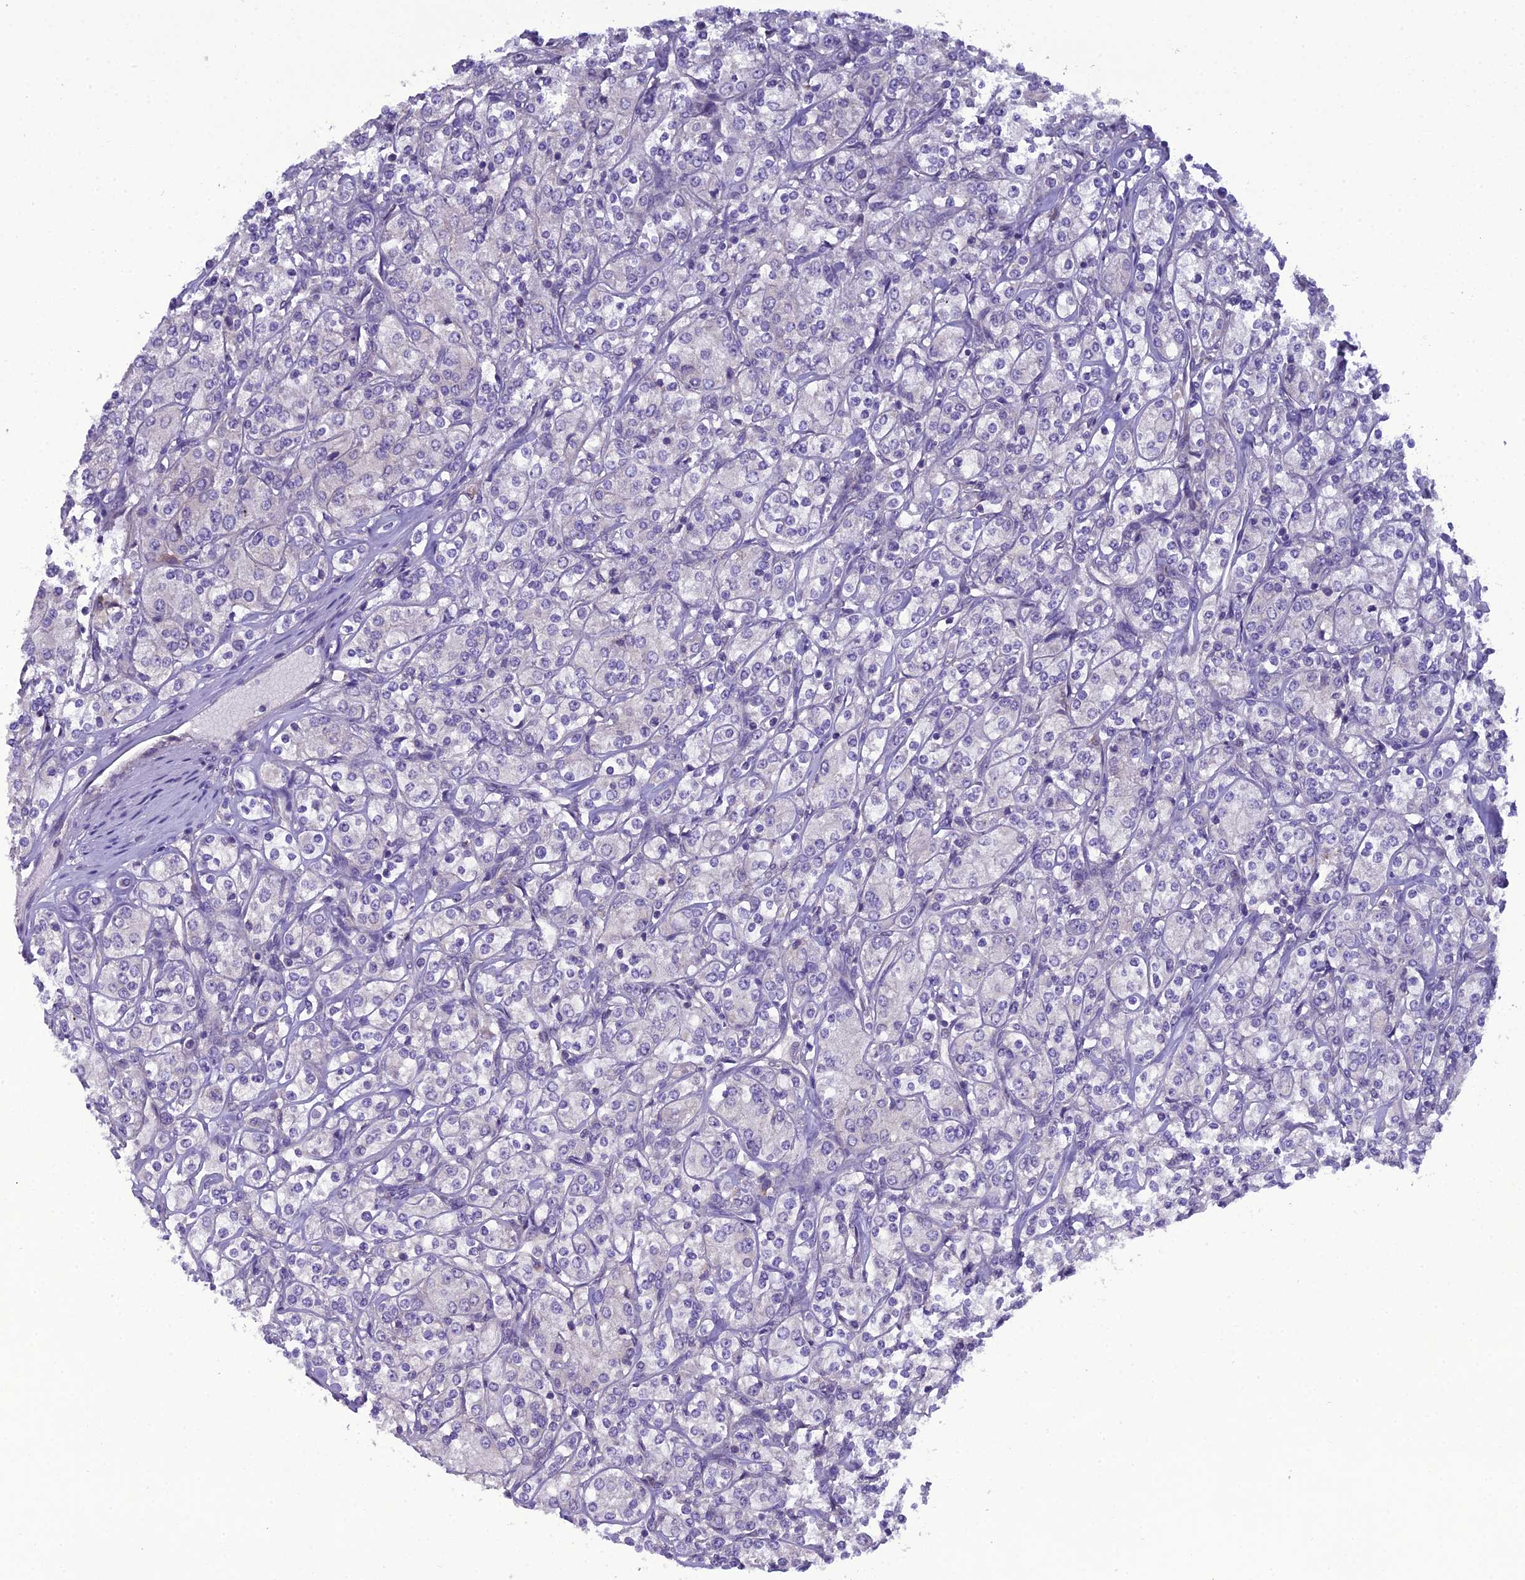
{"staining": {"intensity": "negative", "quantity": "none", "location": "none"}, "tissue": "renal cancer", "cell_type": "Tumor cells", "image_type": "cancer", "snomed": [{"axis": "morphology", "description": "Adenocarcinoma, NOS"}, {"axis": "topography", "description": "Kidney"}], "caption": "A micrograph of human renal adenocarcinoma is negative for staining in tumor cells. Nuclei are stained in blue.", "gene": "GOLPH3", "patient": {"sex": "male", "age": 77}}